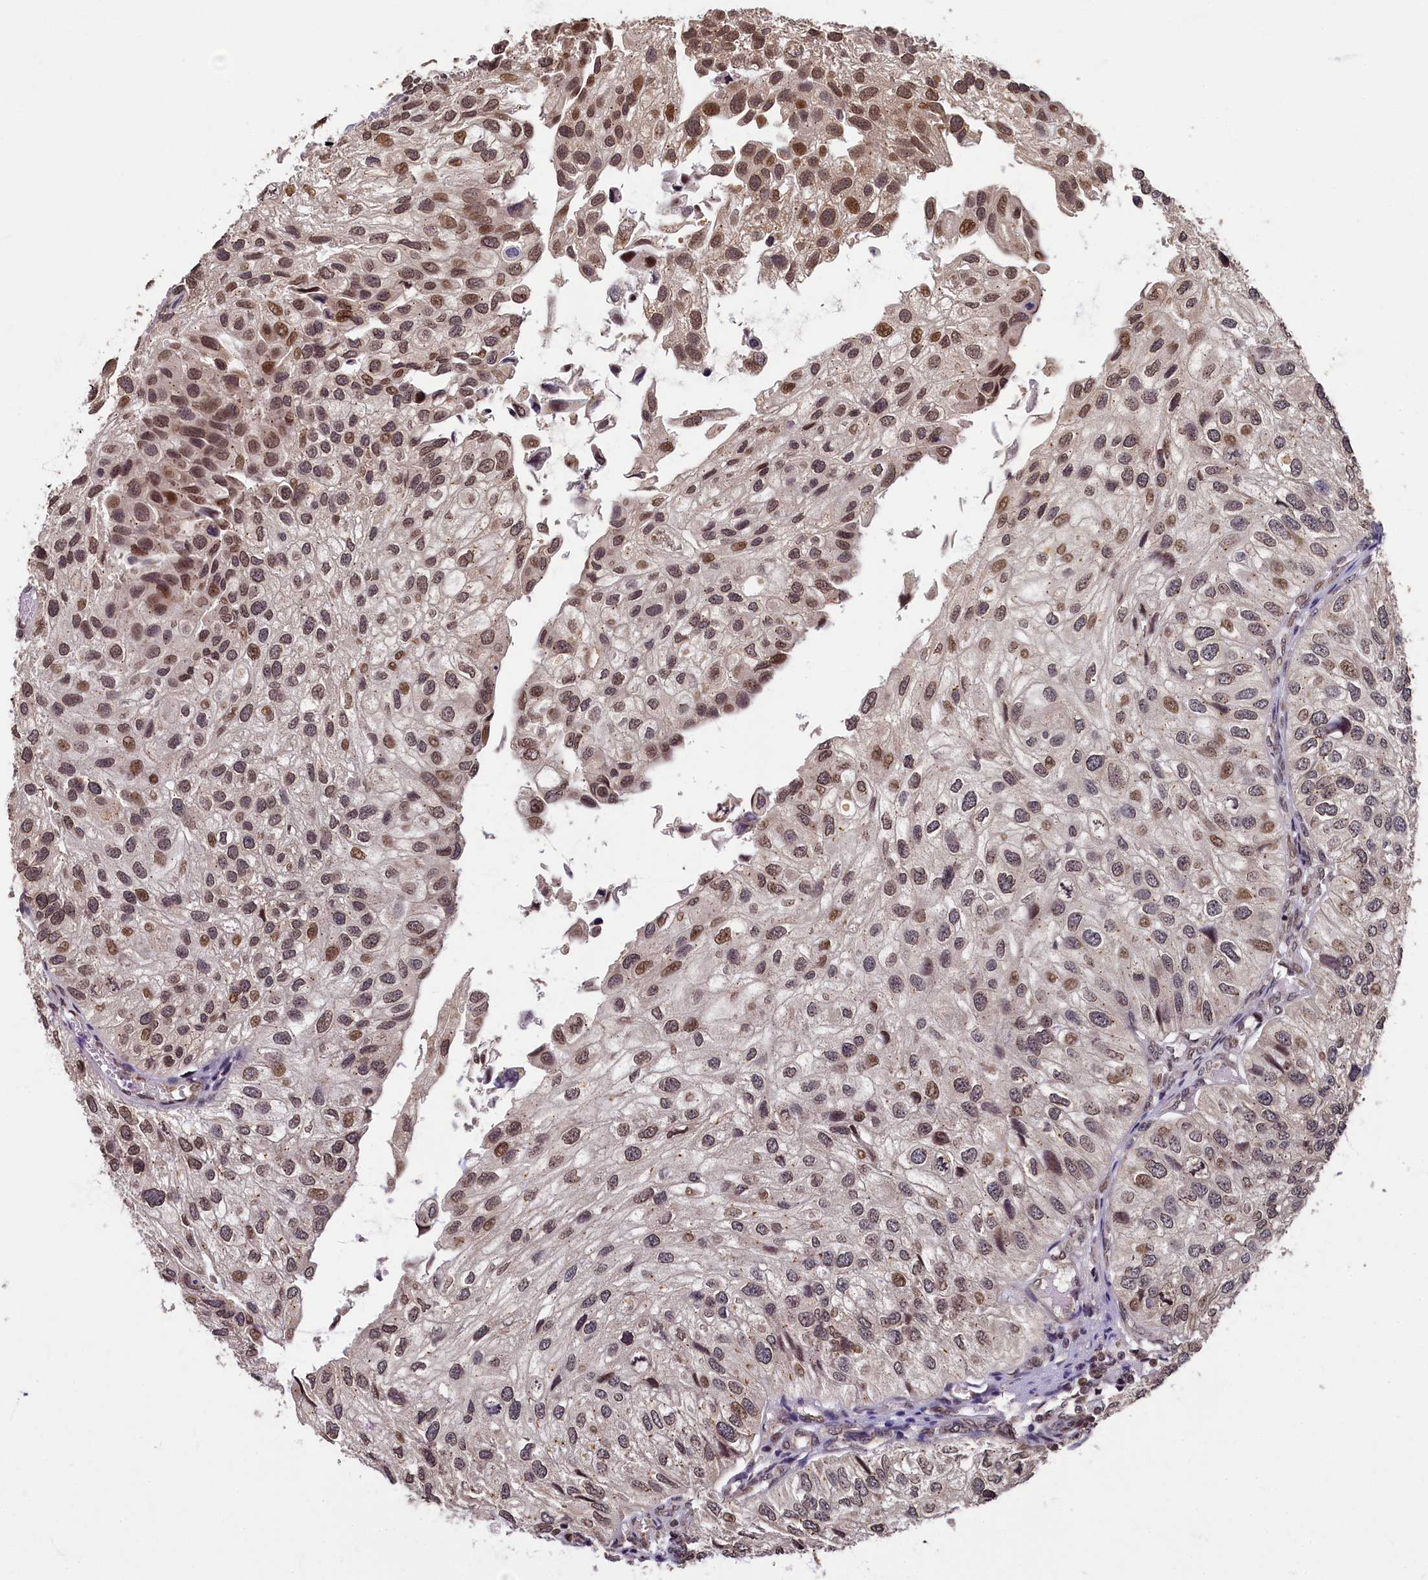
{"staining": {"intensity": "moderate", "quantity": ">75%", "location": "nuclear"}, "tissue": "urothelial cancer", "cell_type": "Tumor cells", "image_type": "cancer", "snomed": [{"axis": "morphology", "description": "Urothelial carcinoma, Low grade"}, {"axis": "topography", "description": "Urinary bladder"}], "caption": "Immunohistochemical staining of human urothelial cancer demonstrates medium levels of moderate nuclear protein staining in about >75% of tumor cells.", "gene": "CKAP2L", "patient": {"sex": "female", "age": 89}}